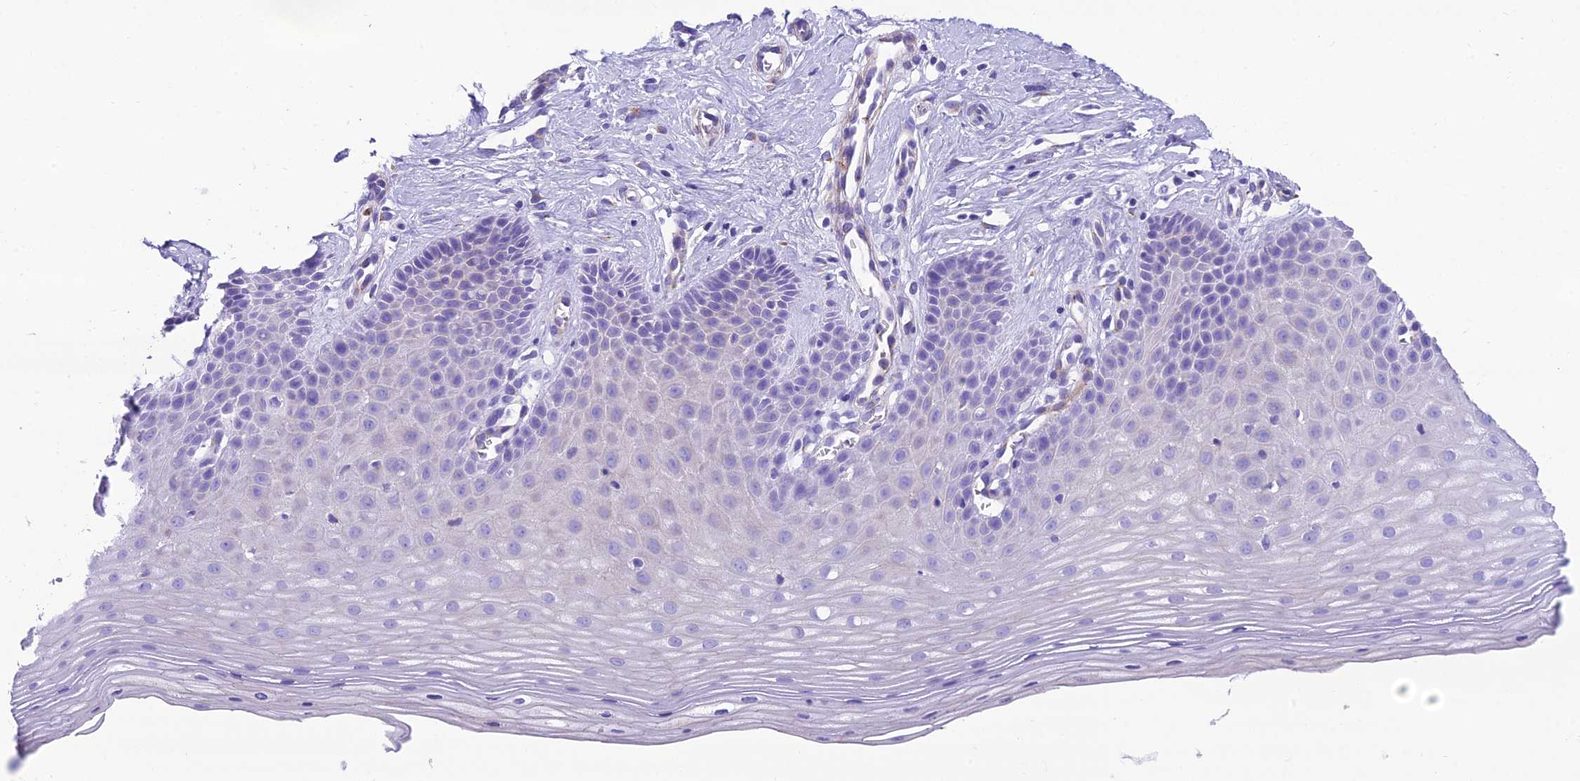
{"staining": {"intensity": "negative", "quantity": "none", "location": "none"}, "tissue": "cervix", "cell_type": "Glandular cells", "image_type": "normal", "snomed": [{"axis": "morphology", "description": "Normal tissue, NOS"}, {"axis": "topography", "description": "Cervix"}], "caption": "Immunohistochemical staining of unremarkable human cervix shows no significant positivity in glandular cells.", "gene": "GFRA1", "patient": {"sex": "female", "age": 36}}